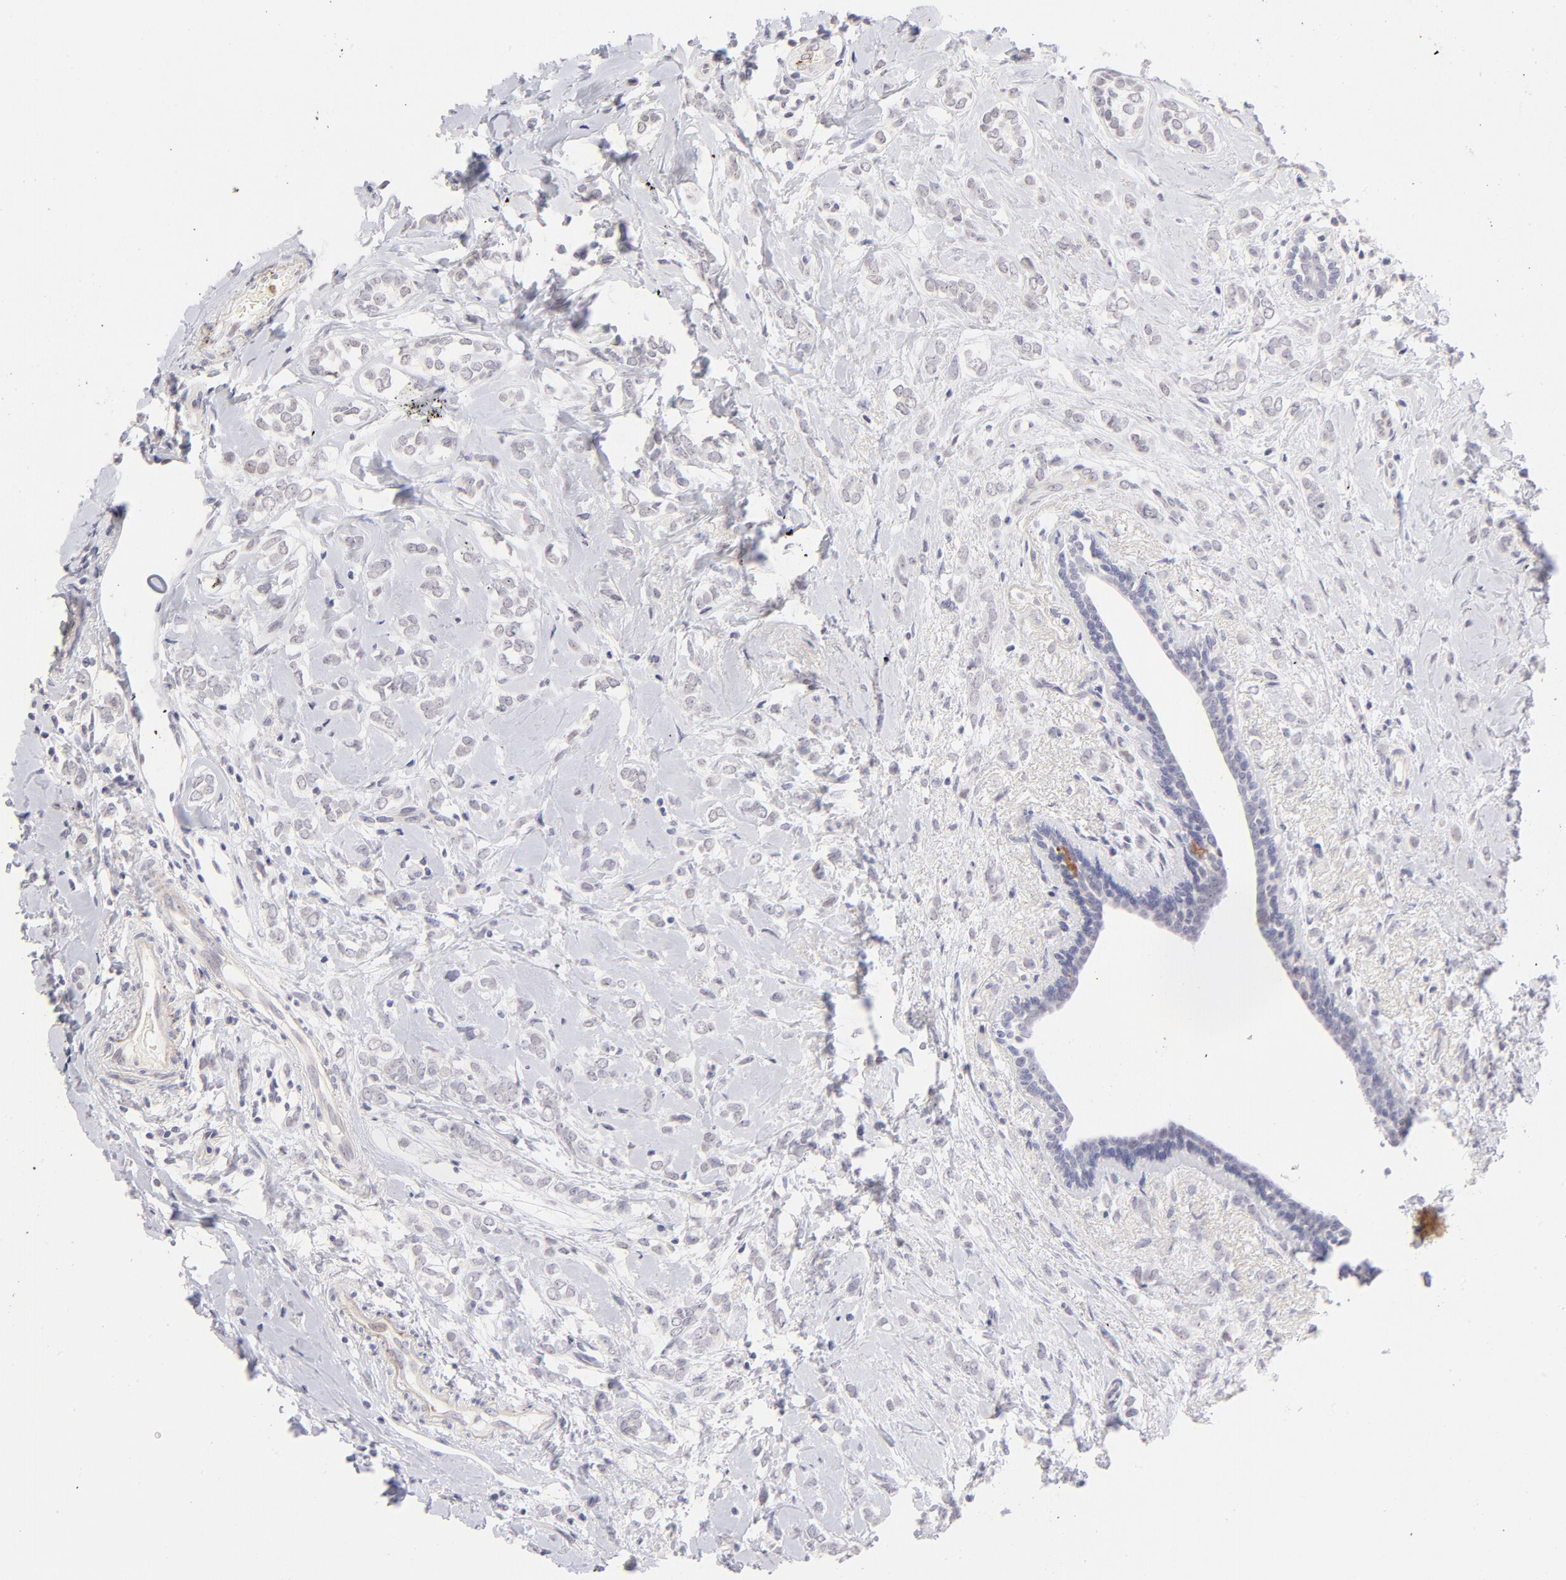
{"staining": {"intensity": "negative", "quantity": "none", "location": "none"}, "tissue": "breast cancer", "cell_type": "Tumor cells", "image_type": "cancer", "snomed": [{"axis": "morphology", "description": "Normal tissue, NOS"}, {"axis": "morphology", "description": "Lobular carcinoma"}, {"axis": "topography", "description": "Breast"}], "caption": "High power microscopy histopathology image of an IHC photomicrograph of breast cancer, revealing no significant expression in tumor cells.", "gene": "LTB4R", "patient": {"sex": "female", "age": 47}}